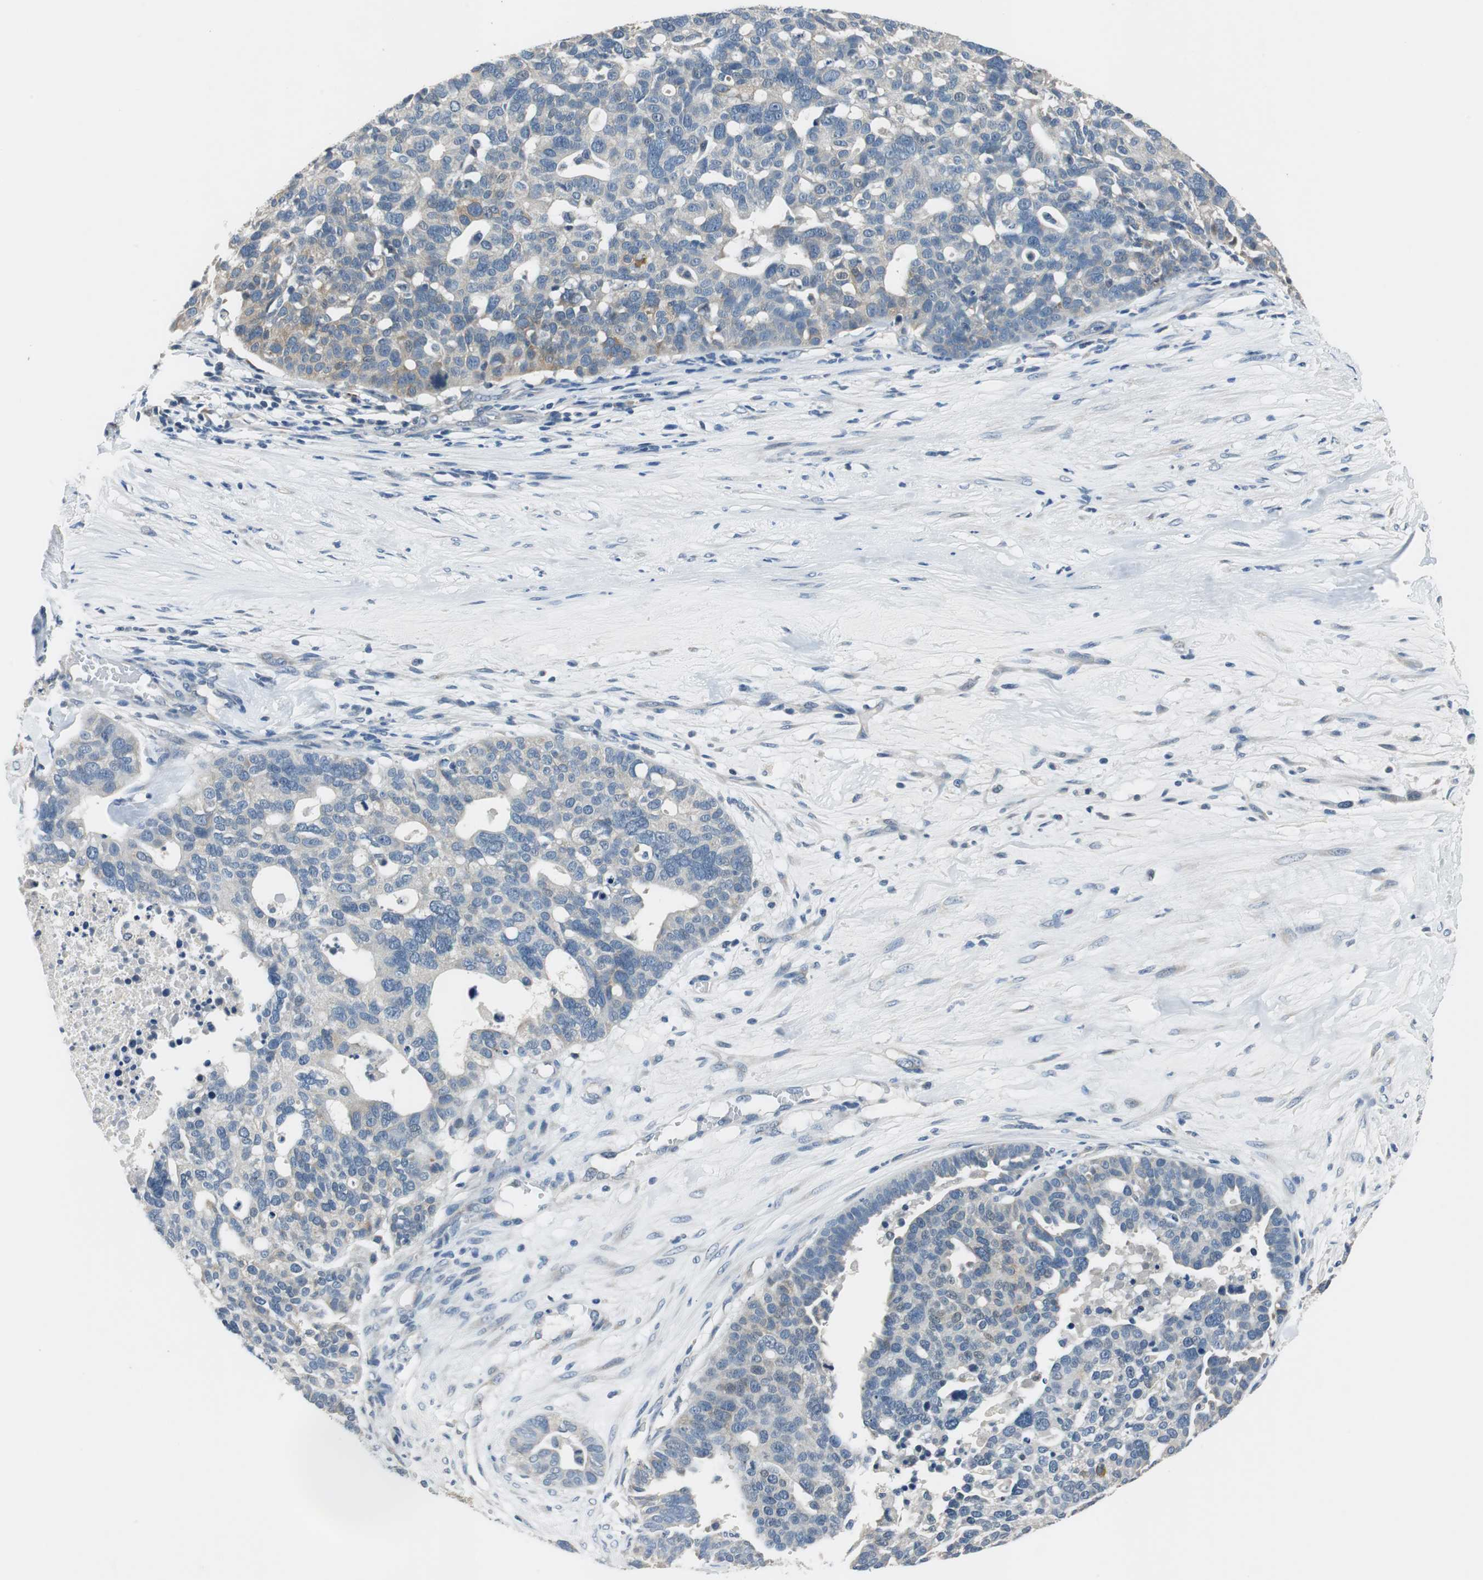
{"staining": {"intensity": "moderate", "quantity": "<25%", "location": "cytoplasmic/membranous"}, "tissue": "ovarian cancer", "cell_type": "Tumor cells", "image_type": "cancer", "snomed": [{"axis": "morphology", "description": "Cystadenocarcinoma, serous, NOS"}, {"axis": "topography", "description": "Ovary"}], "caption": "Tumor cells reveal low levels of moderate cytoplasmic/membranous expression in approximately <25% of cells in ovarian cancer.", "gene": "FADS2", "patient": {"sex": "female", "age": 59}}